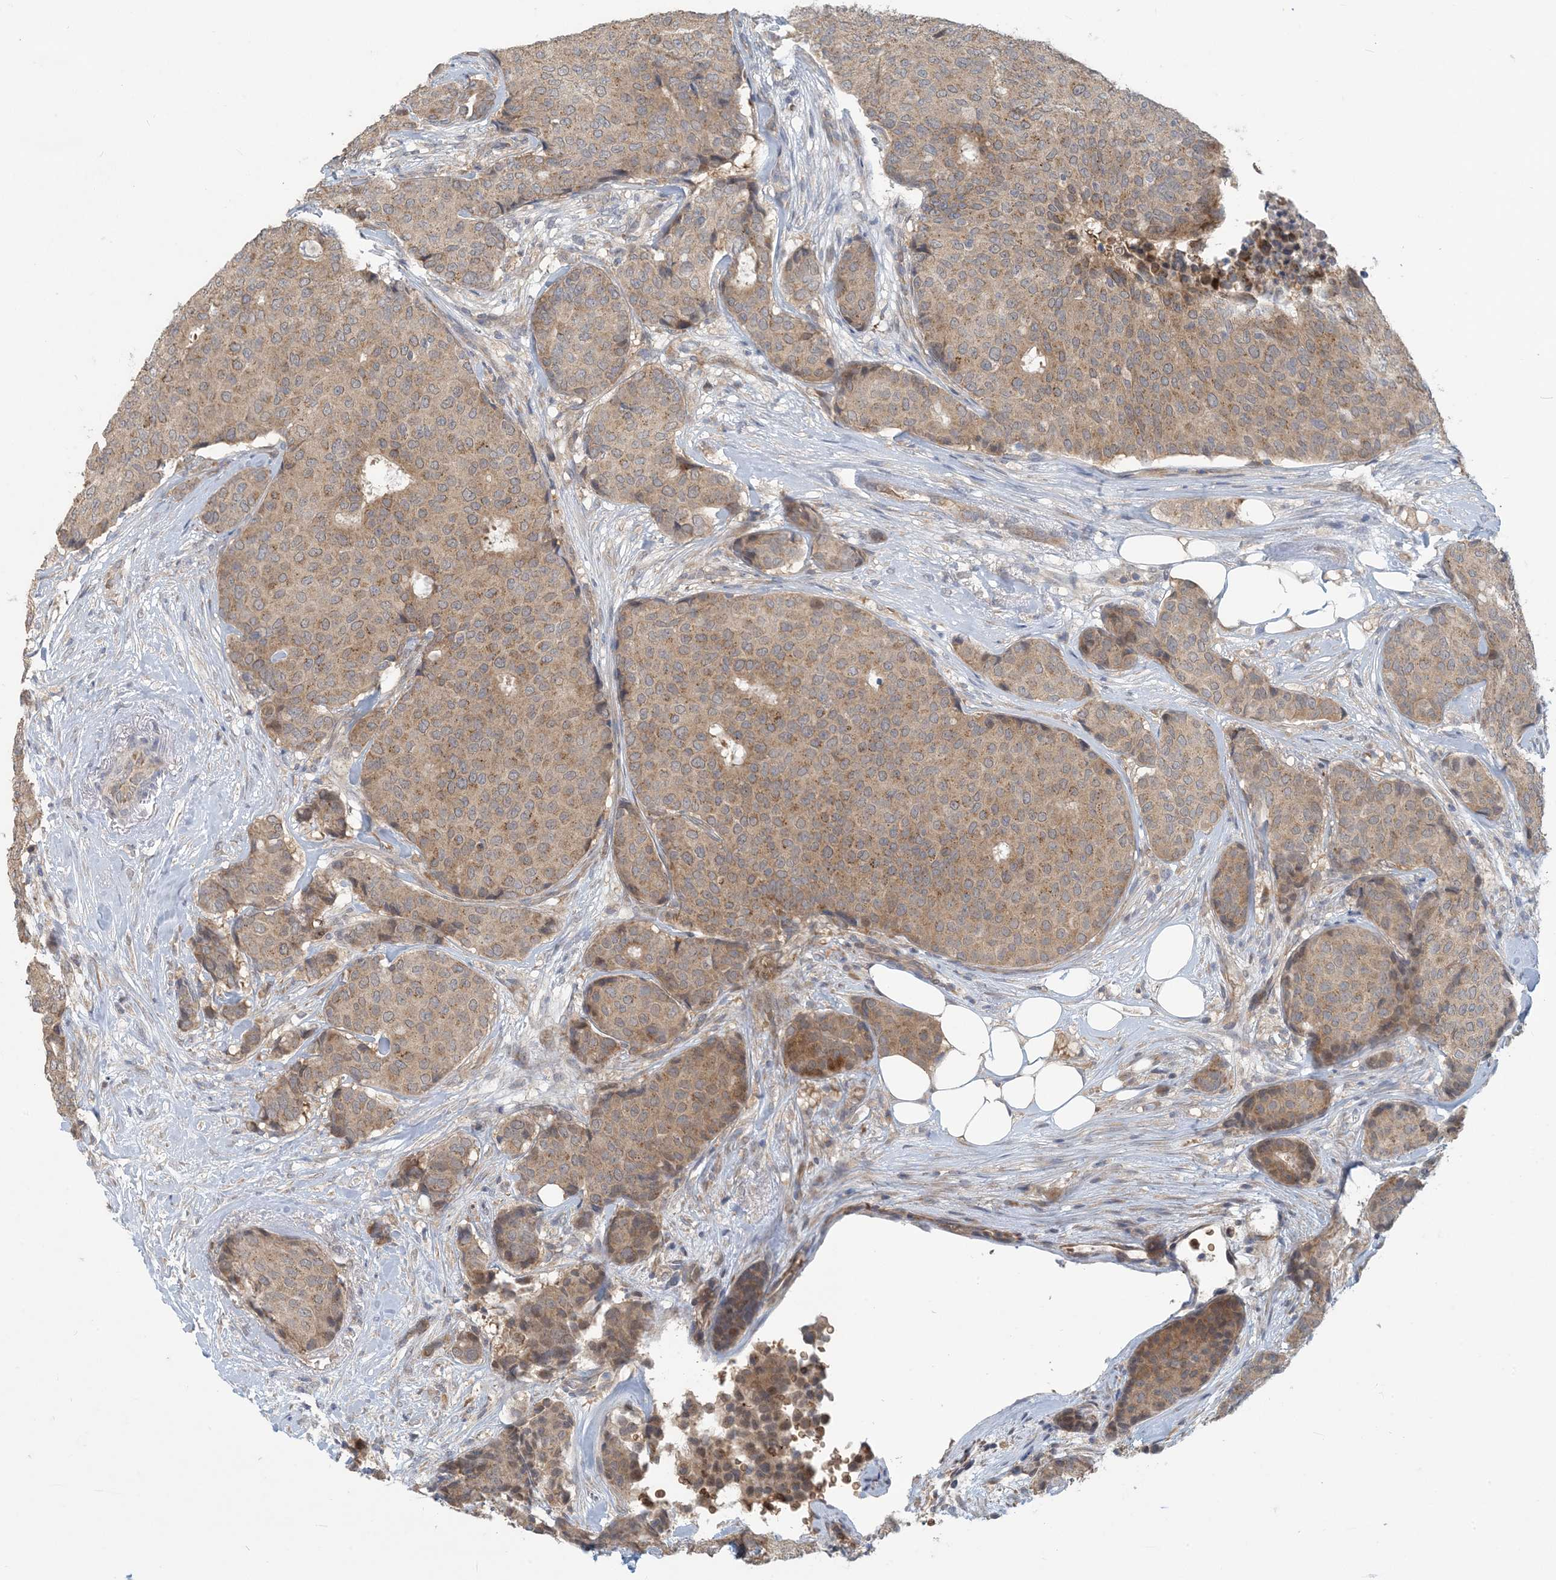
{"staining": {"intensity": "moderate", "quantity": ">75%", "location": "cytoplasmic/membranous"}, "tissue": "breast cancer", "cell_type": "Tumor cells", "image_type": "cancer", "snomed": [{"axis": "morphology", "description": "Duct carcinoma"}, {"axis": "topography", "description": "Breast"}], "caption": "Moderate cytoplasmic/membranous expression for a protein is present in about >75% of tumor cells of breast cancer using immunohistochemistry (IHC).", "gene": "PUSL1", "patient": {"sex": "female", "age": 75}}